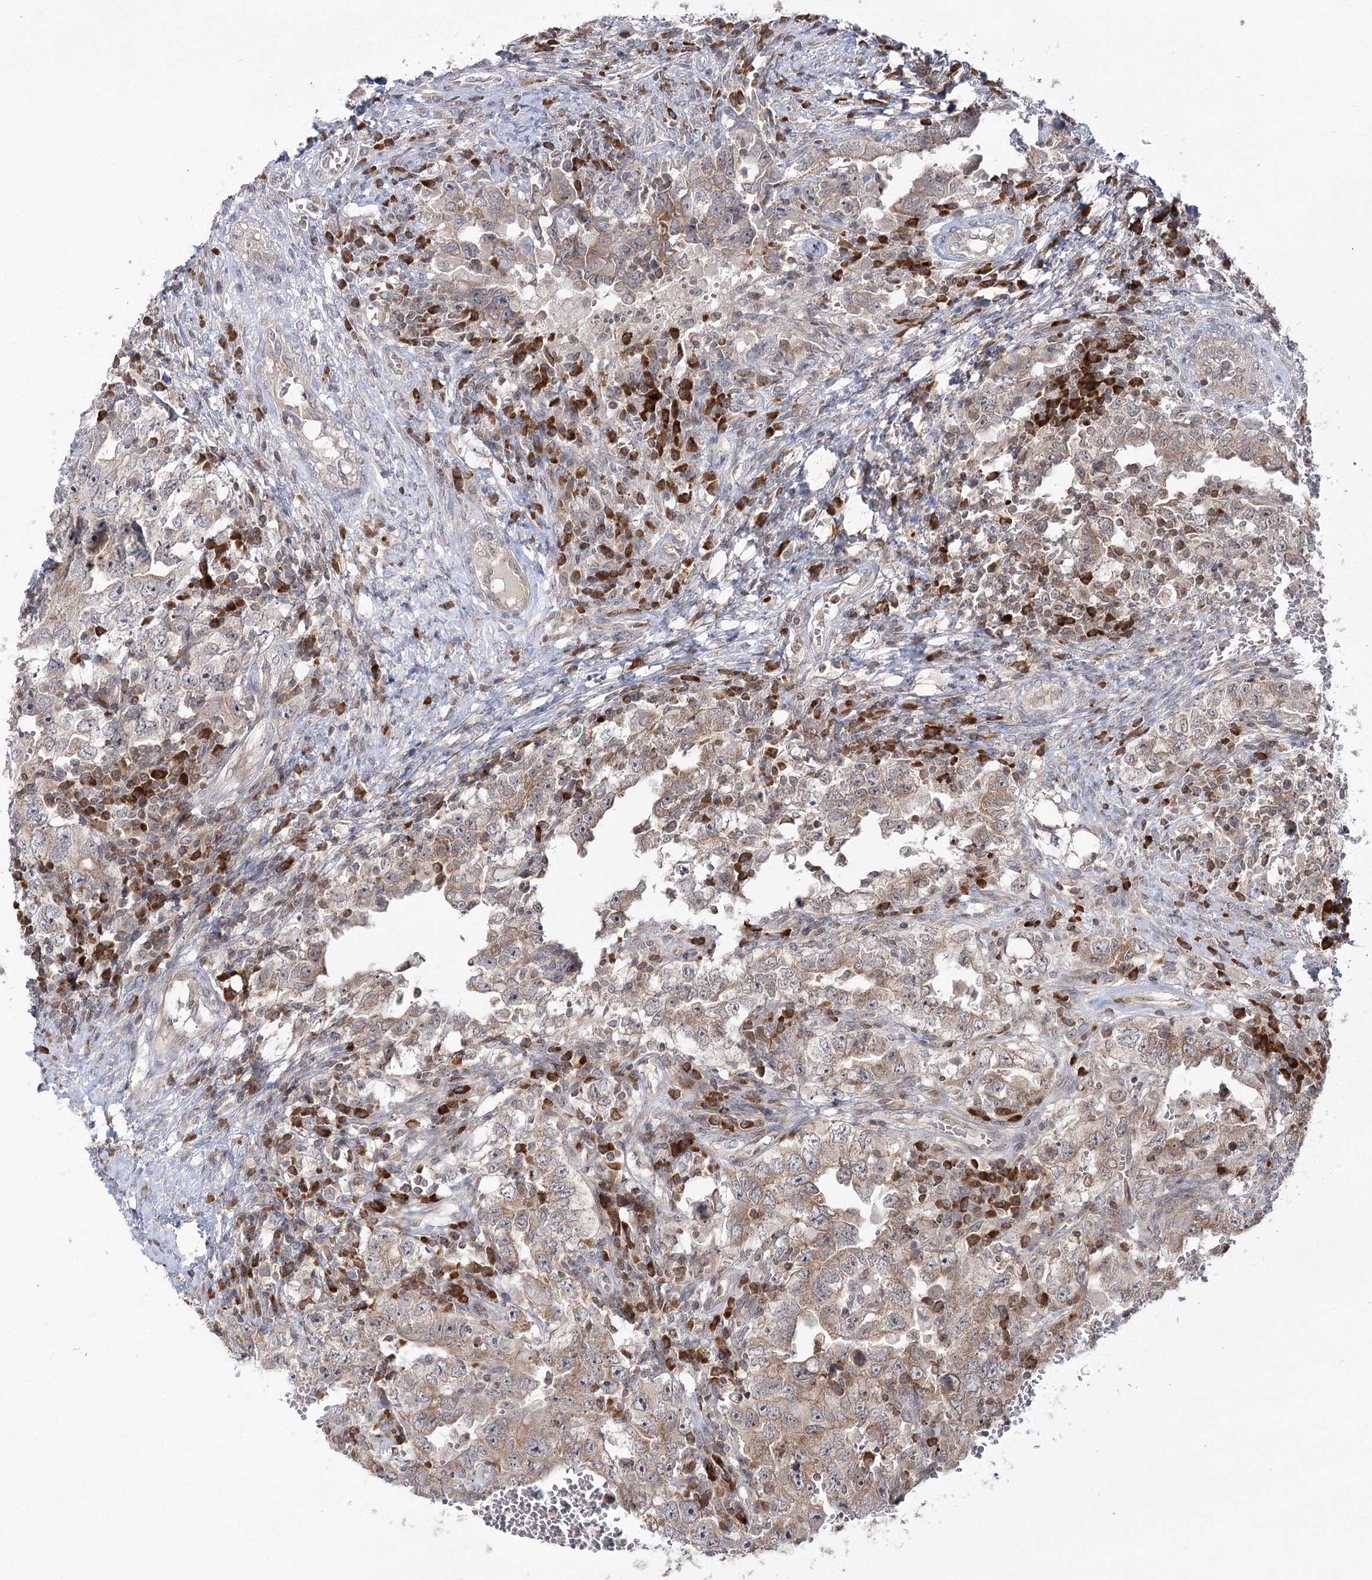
{"staining": {"intensity": "weak", "quantity": "25%-75%", "location": "cytoplasmic/membranous"}, "tissue": "testis cancer", "cell_type": "Tumor cells", "image_type": "cancer", "snomed": [{"axis": "morphology", "description": "Carcinoma, Embryonal, NOS"}, {"axis": "topography", "description": "Testis"}], "caption": "Testis cancer (embryonal carcinoma) stained for a protein (brown) displays weak cytoplasmic/membranous positive expression in approximately 25%-75% of tumor cells.", "gene": "SYTL1", "patient": {"sex": "male", "age": 26}}